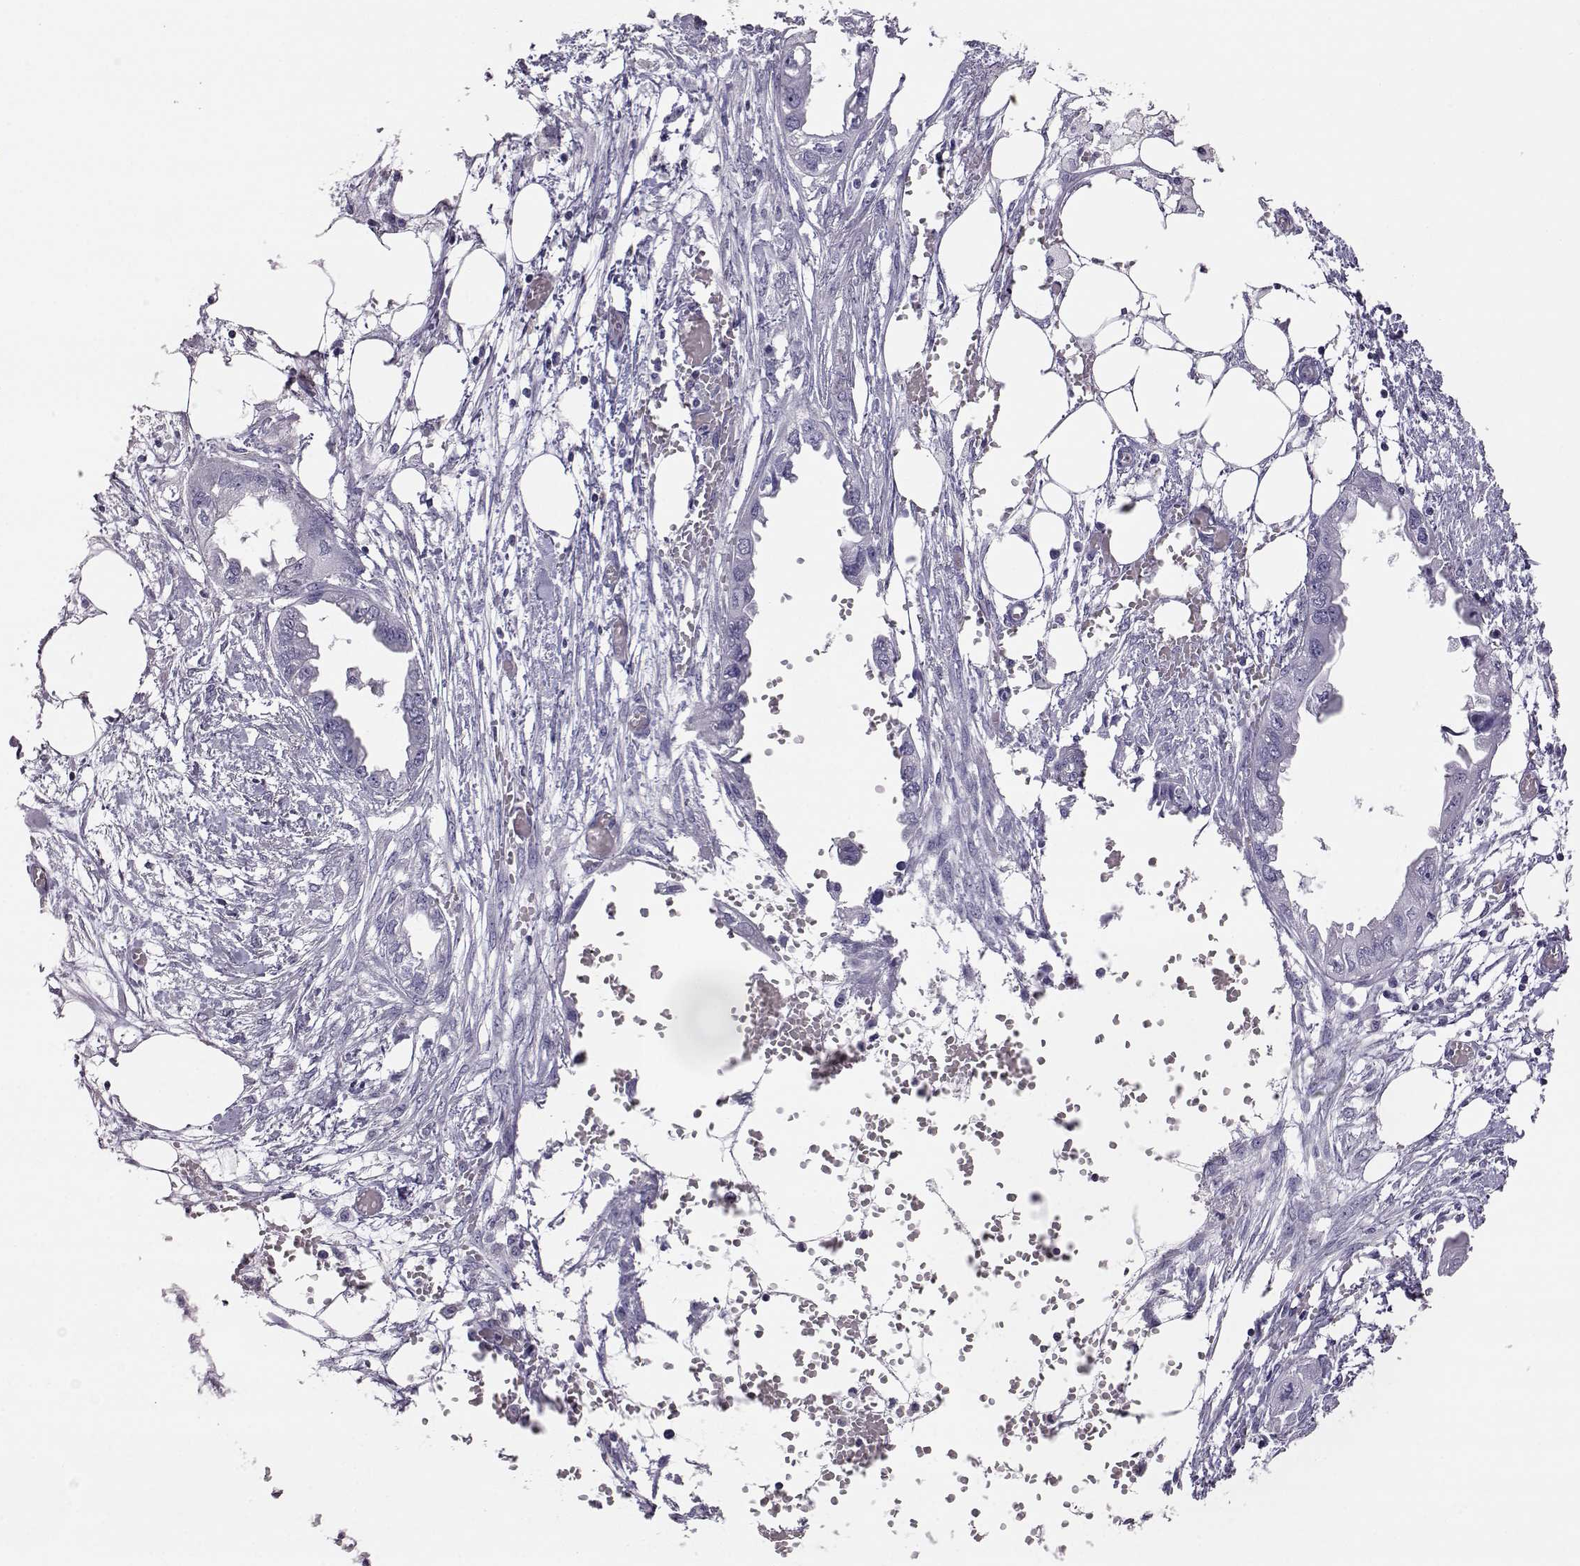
{"staining": {"intensity": "negative", "quantity": "none", "location": "none"}, "tissue": "endometrial cancer", "cell_type": "Tumor cells", "image_type": "cancer", "snomed": [{"axis": "morphology", "description": "Adenocarcinoma, NOS"}, {"axis": "morphology", "description": "Adenocarcinoma, metastatic, NOS"}, {"axis": "topography", "description": "Adipose tissue"}, {"axis": "topography", "description": "Endometrium"}], "caption": "This histopathology image is of endometrial metastatic adenocarcinoma stained with immunohistochemistry (IHC) to label a protein in brown with the nuclei are counter-stained blue. There is no expression in tumor cells.", "gene": "AKR1B1", "patient": {"sex": "female", "age": 67}}